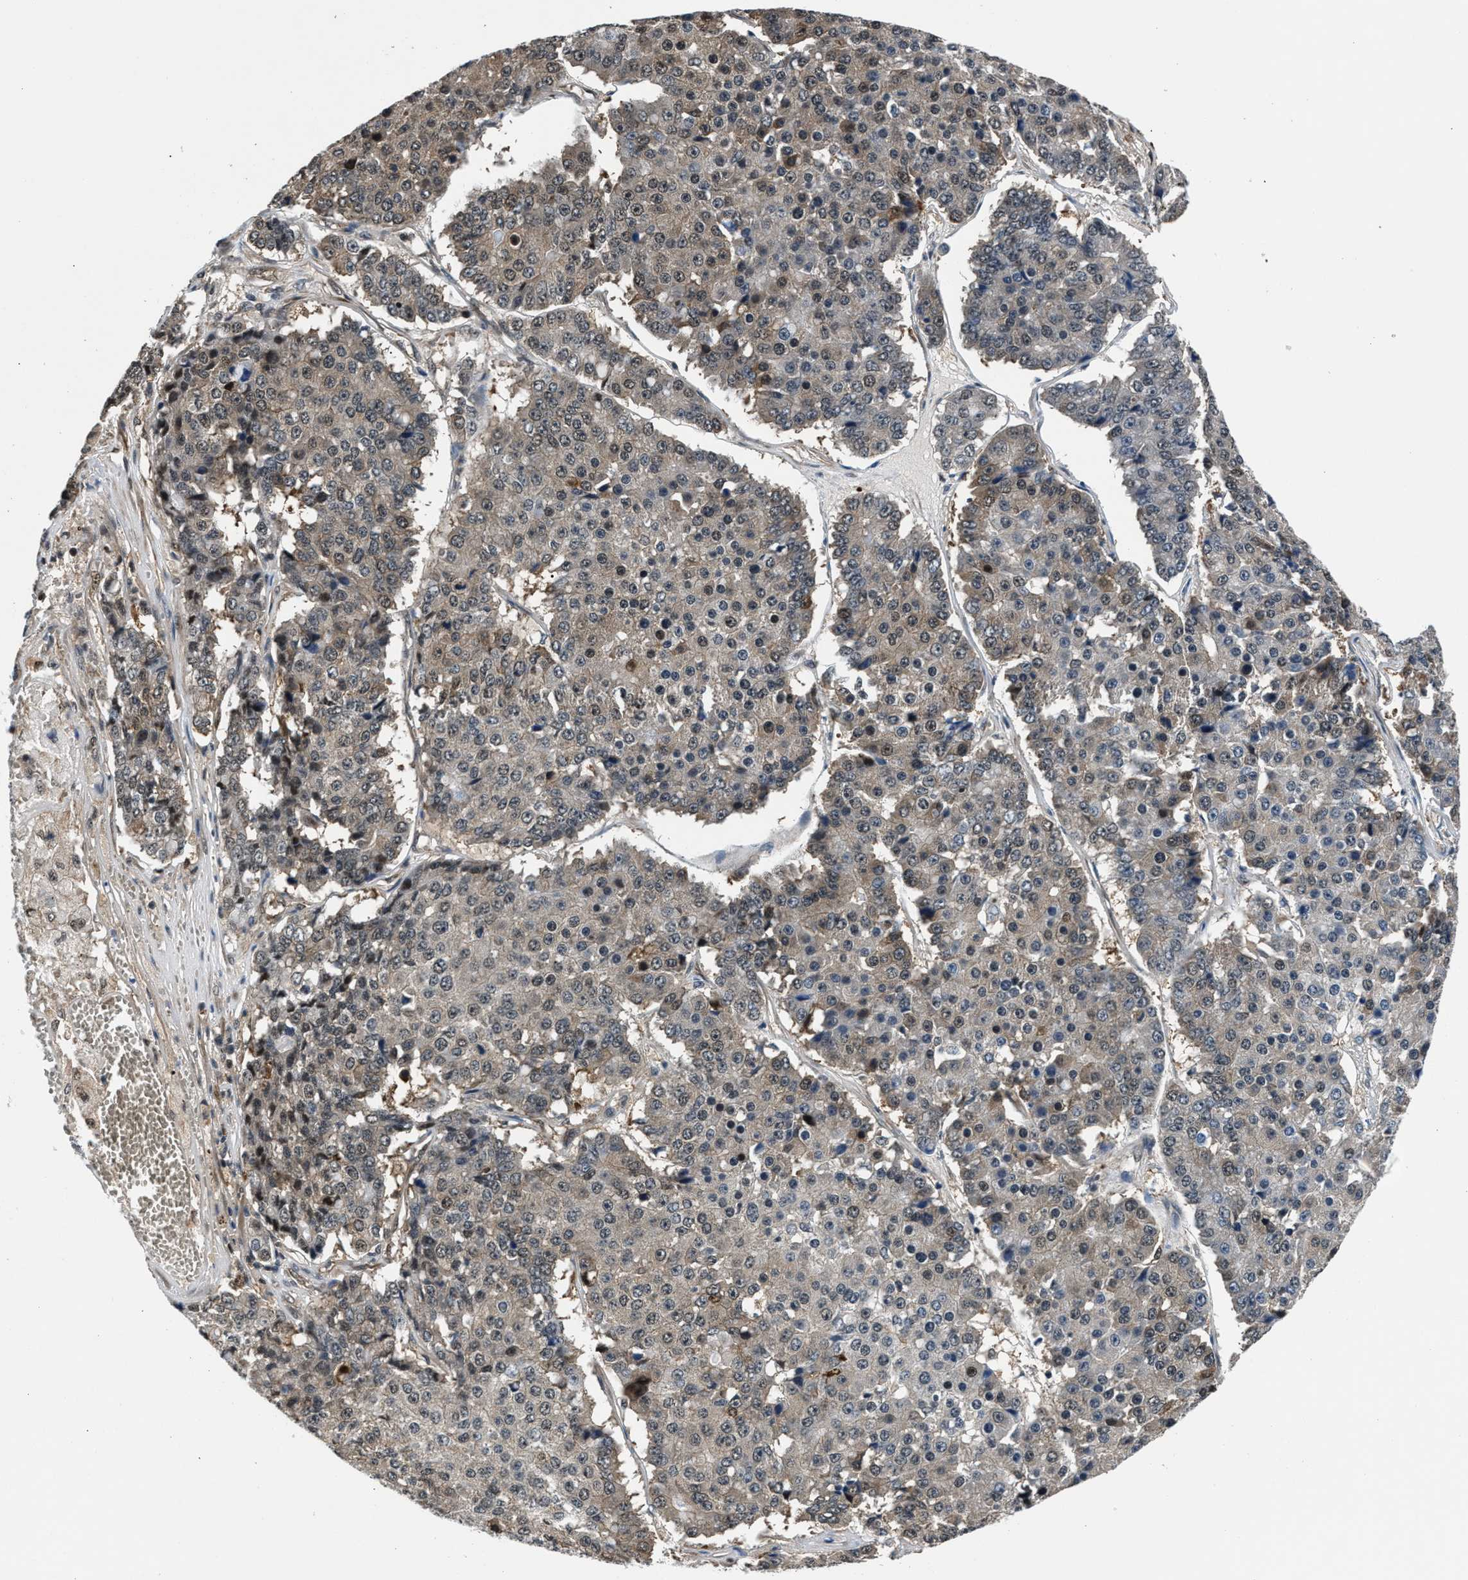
{"staining": {"intensity": "weak", "quantity": "<25%", "location": "cytoplasmic/membranous,nuclear"}, "tissue": "pancreatic cancer", "cell_type": "Tumor cells", "image_type": "cancer", "snomed": [{"axis": "morphology", "description": "Adenocarcinoma, NOS"}, {"axis": "topography", "description": "Pancreas"}], "caption": "An image of human adenocarcinoma (pancreatic) is negative for staining in tumor cells.", "gene": "RBM33", "patient": {"sex": "male", "age": 50}}